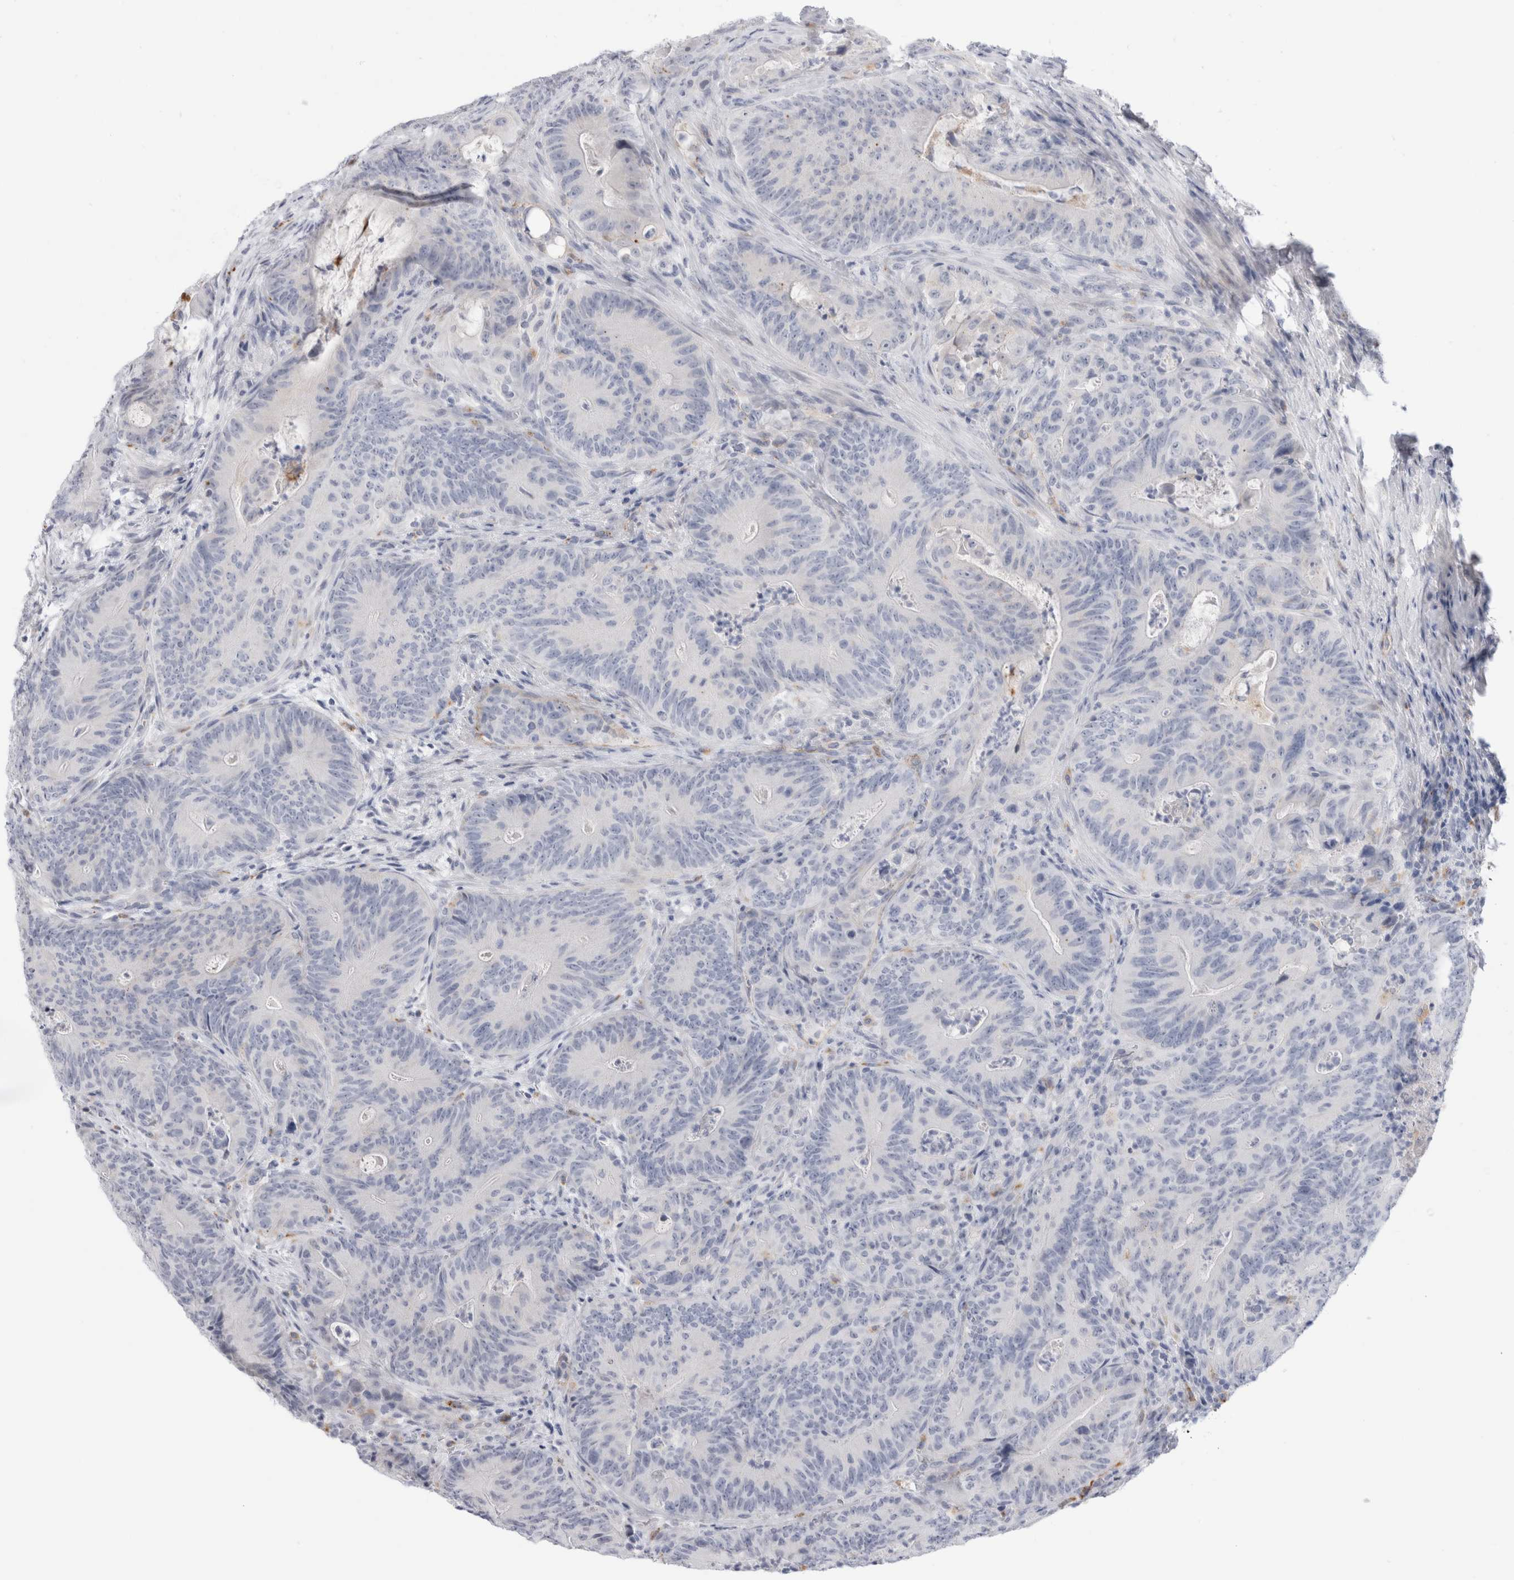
{"staining": {"intensity": "negative", "quantity": "none", "location": "none"}, "tissue": "colorectal cancer", "cell_type": "Tumor cells", "image_type": "cancer", "snomed": [{"axis": "morphology", "description": "Normal tissue, NOS"}, {"axis": "topography", "description": "Colon"}], "caption": "IHC histopathology image of neoplastic tissue: human colorectal cancer stained with DAB reveals no significant protein staining in tumor cells.", "gene": "ANKMY1", "patient": {"sex": "female", "age": 82}}